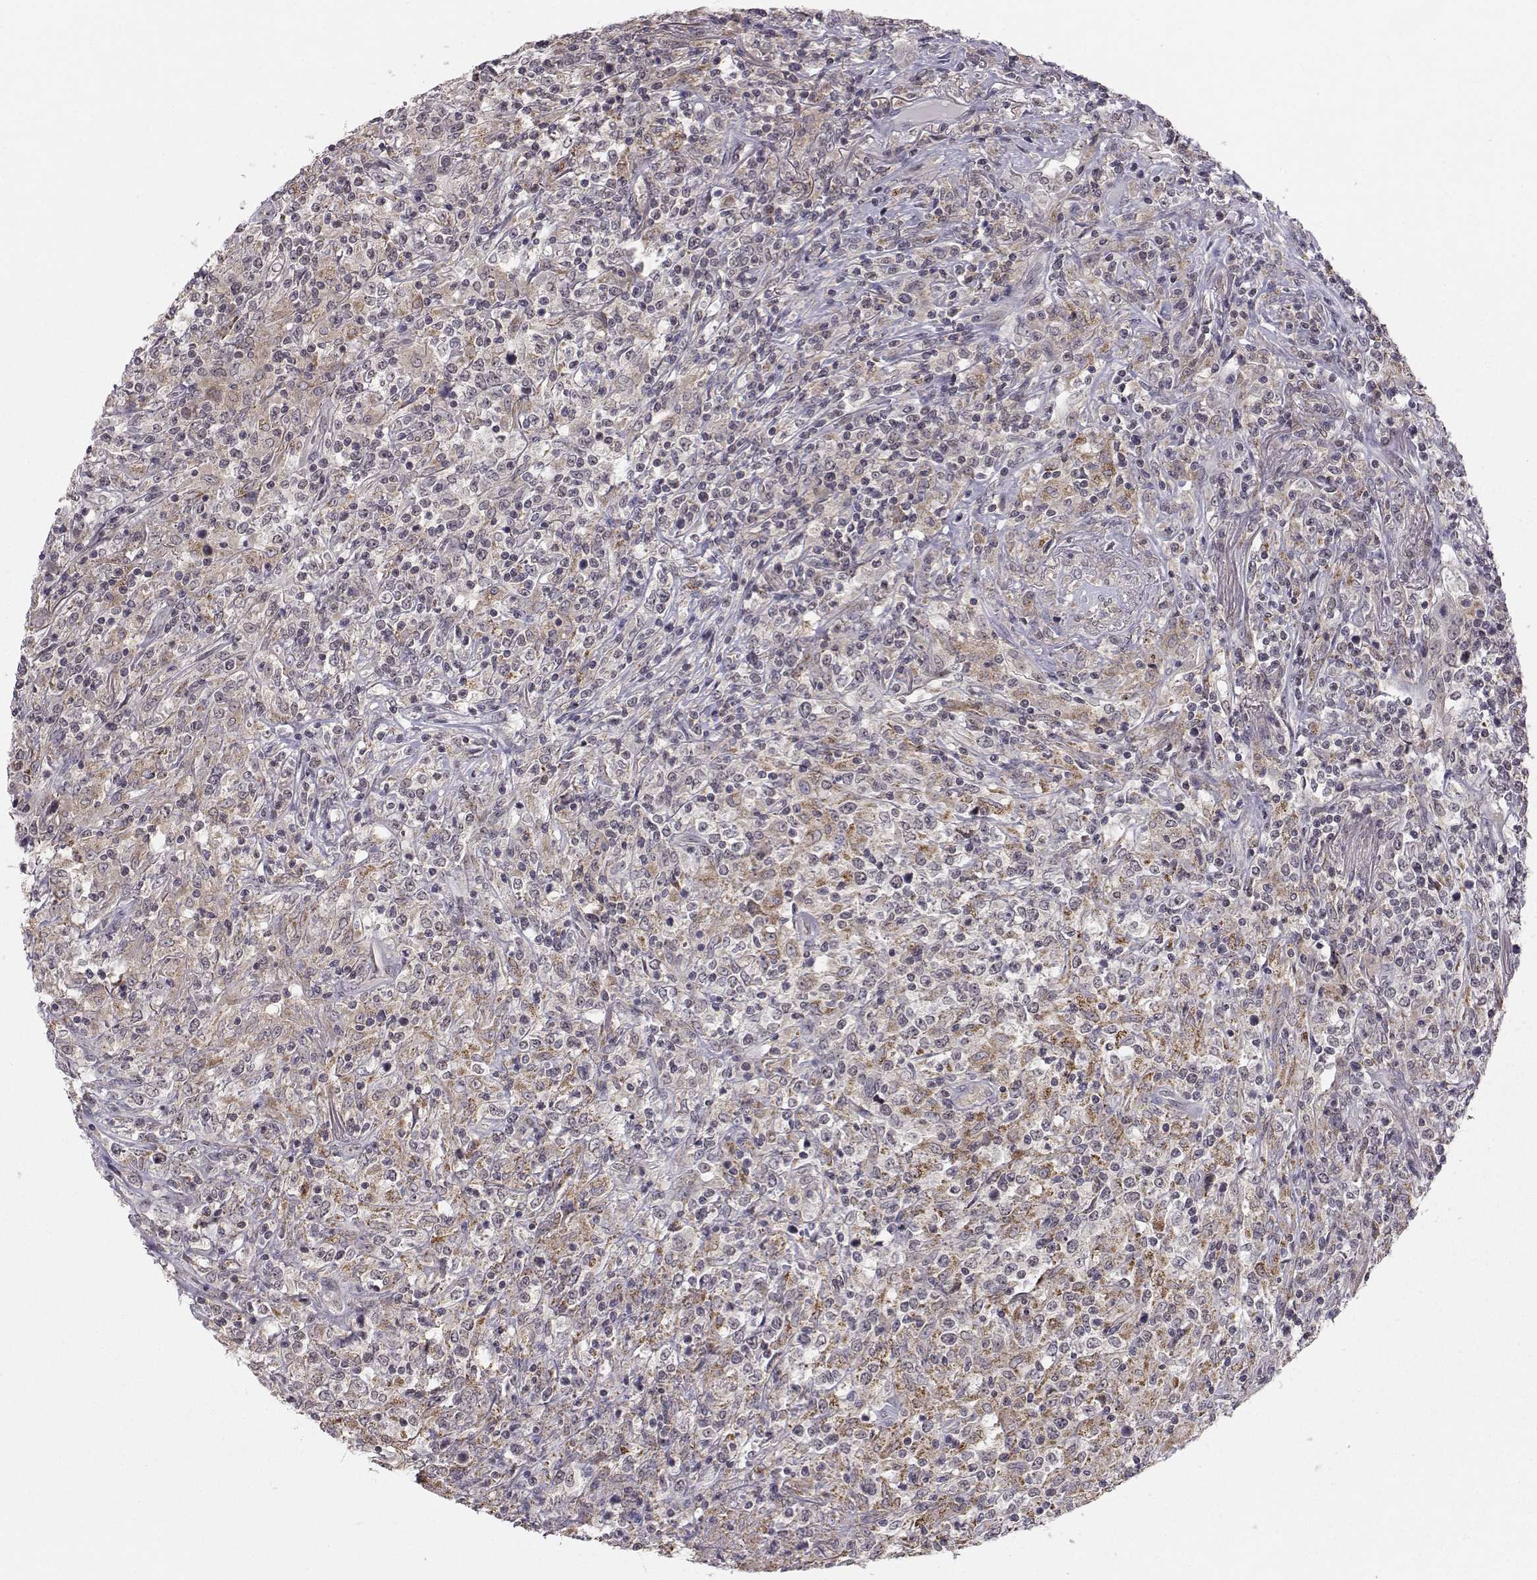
{"staining": {"intensity": "negative", "quantity": "none", "location": "none"}, "tissue": "lymphoma", "cell_type": "Tumor cells", "image_type": "cancer", "snomed": [{"axis": "morphology", "description": "Malignant lymphoma, non-Hodgkin's type, High grade"}, {"axis": "topography", "description": "Lung"}], "caption": "IHC photomicrograph of human lymphoma stained for a protein (brown), which reveals no staining in tumor cells.", "gene": "KIF13B", "patient": {"sex": "male", "age": 79}}